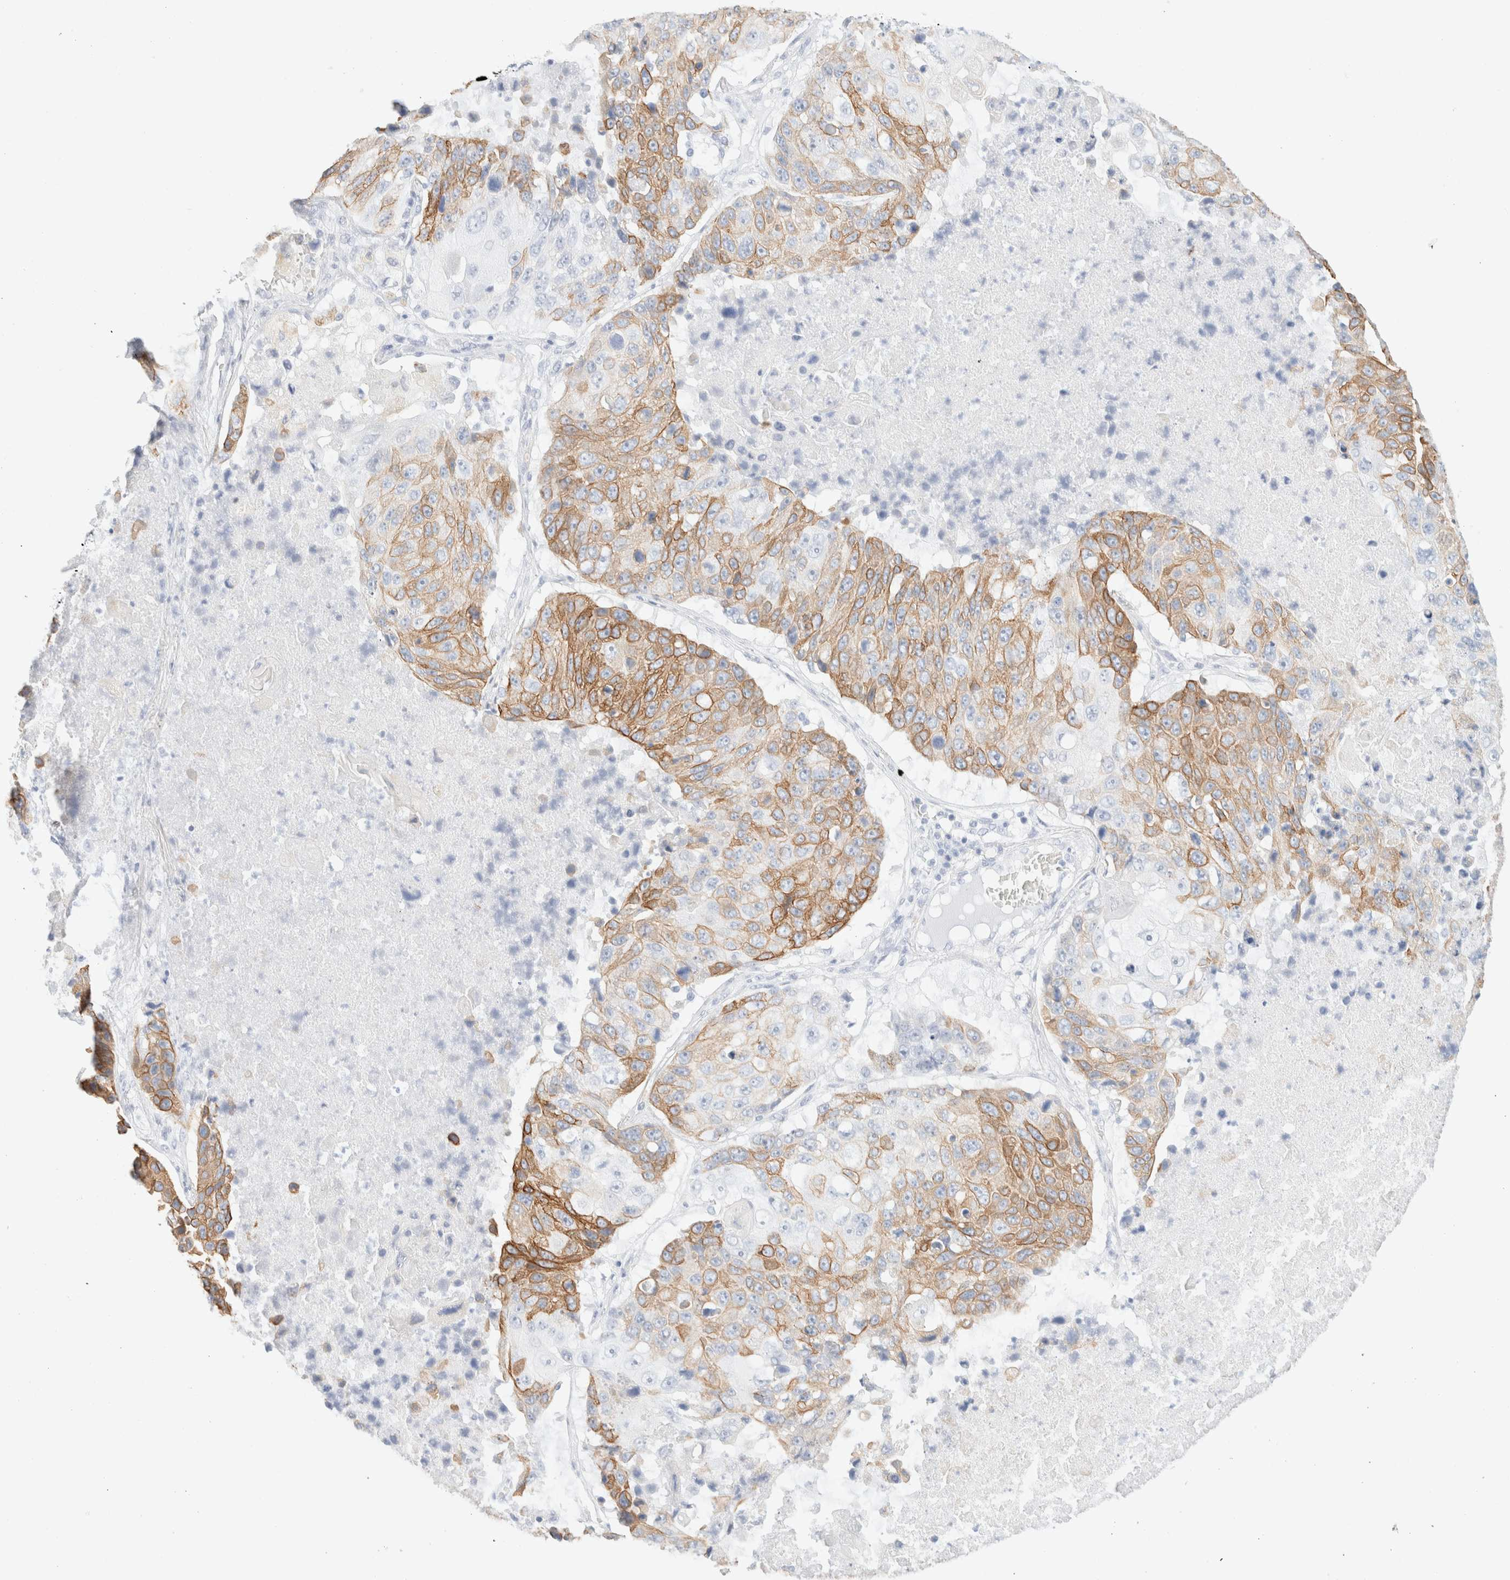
{"staining": {"intensity": "moderate", "quantity": ">75%", "location": "cytoplasmic/membranous"}, "tissue": "lung cancer", "cell_type": "Tumor cells", "image_type": "cancer", "snomed": [{"axis": "morphology", "description": "Squamous cell carcinoma, NOS"}, {"axis": "topography", "description": "Lung"}], "caption": "Immunohistochemistry (IHC) micrograph of neoplastic tissue: lung squamous cell carcinoma stained using immunohistochemistry displays medium levels of moderate protein expression localized specifically in the cytoplasmic/membranous of tumor cells, appearing as a cytoplasmic/membranous brown color.", "gene": "KRT15", "patient": {"sex": "male", "age": 61}}